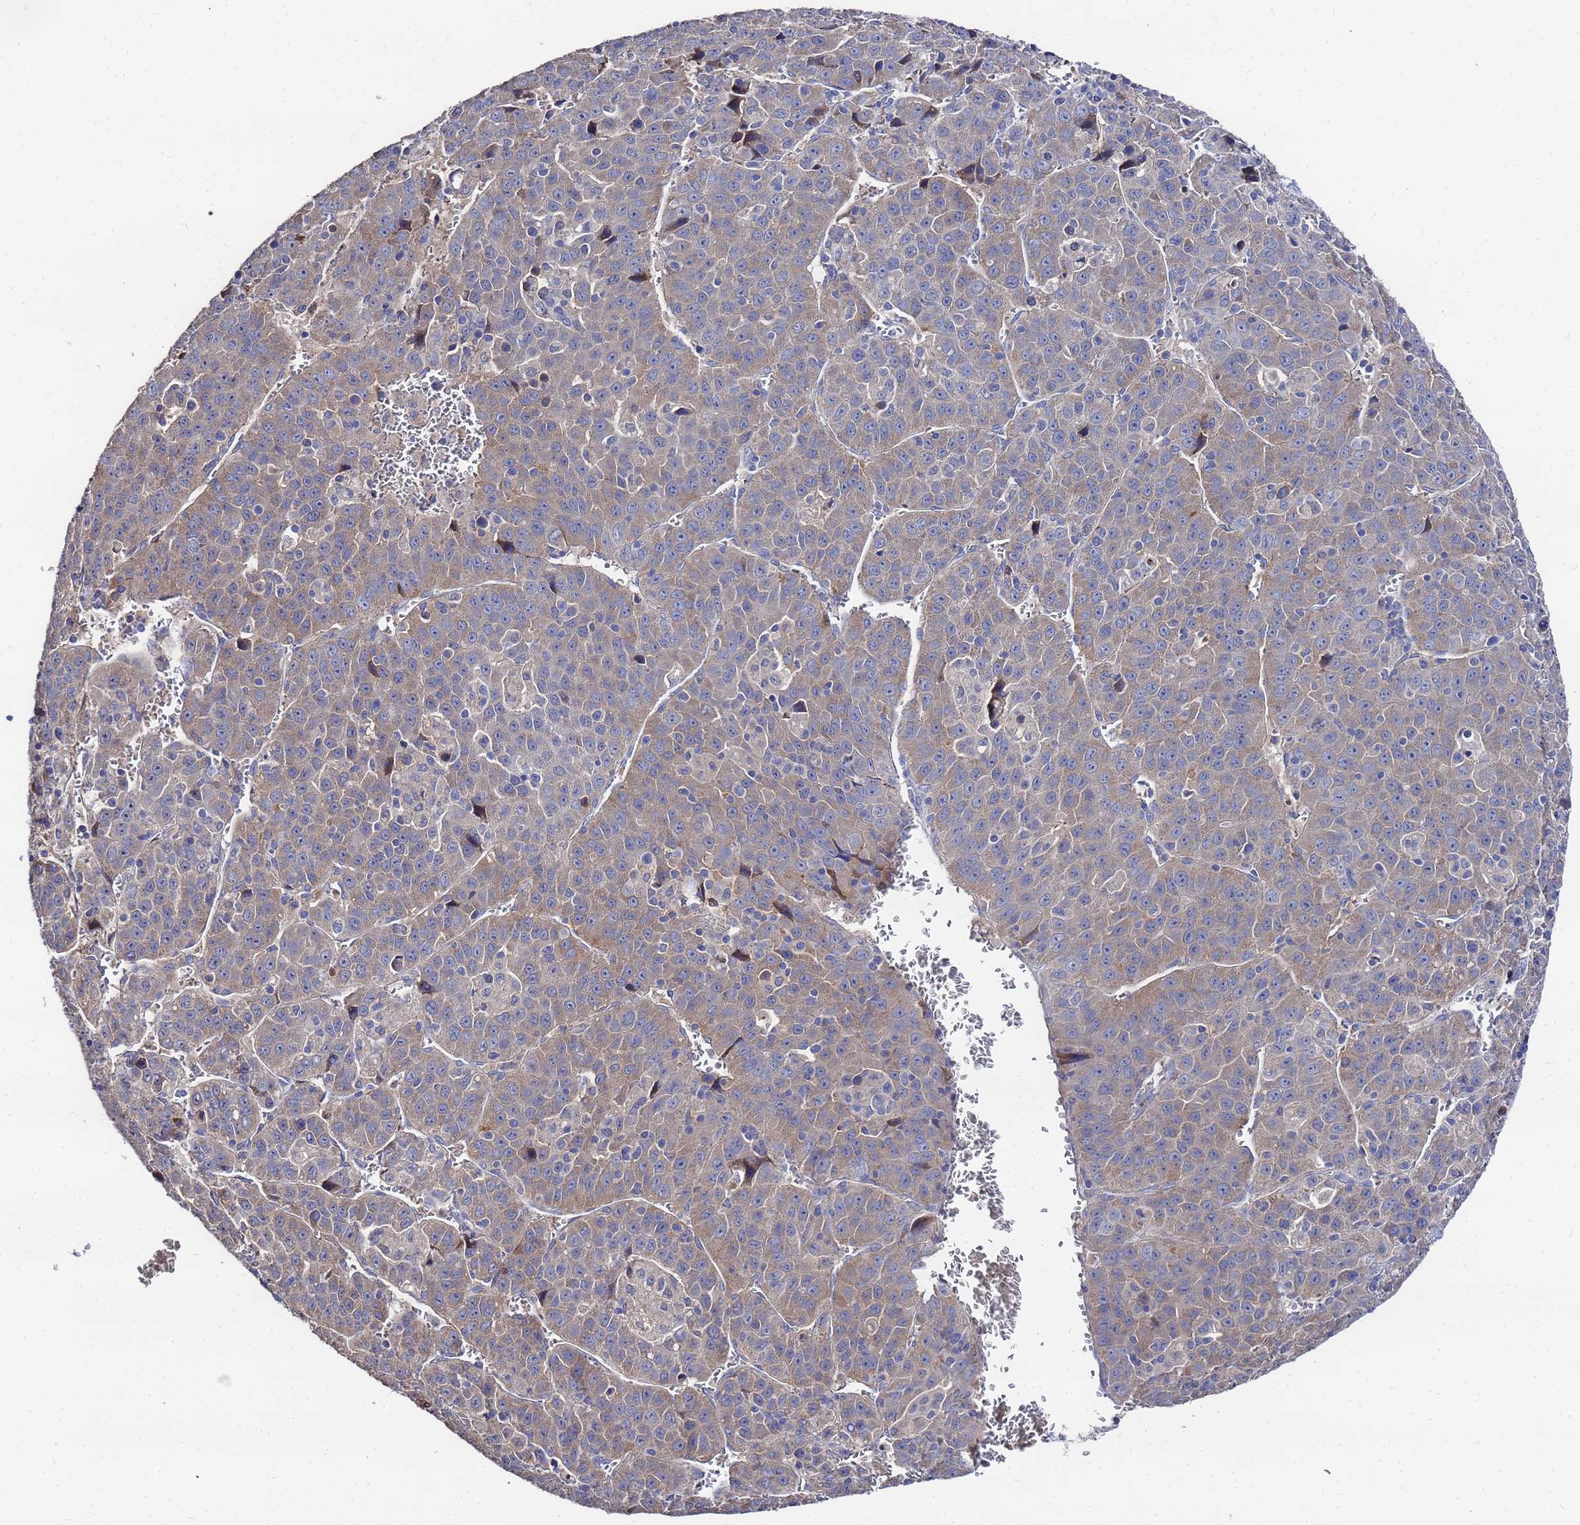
{"staining": {"intensity": "weak", "quantity": "25%-75%", "location": "cytoplasmic/membranous"}, "tissue": "liver cancer", "cell_type": "Tumor cells", "image_type": "cancer", "snomed": [{"axis": "morphology", "description": "Carcinoma, Hepatocellular, NOS"}, {"axis": "topography", "description": "Liver"}], "caption": "Liver cancer (hepatocellular carcinoma) stained with DAB immunohistochemistry (IHC) exhibits low levels of weak cytoplasmic/membranous staining in approximately 25%-75% of tumor cells. The staining was performed using DAB to visualize the protein expression in brown, while the nuclei were stained in blue with hematoxylin (Magnification: 20x).", "gene": "TCP10L", "patient": {"sex": "female", "age": 53}}